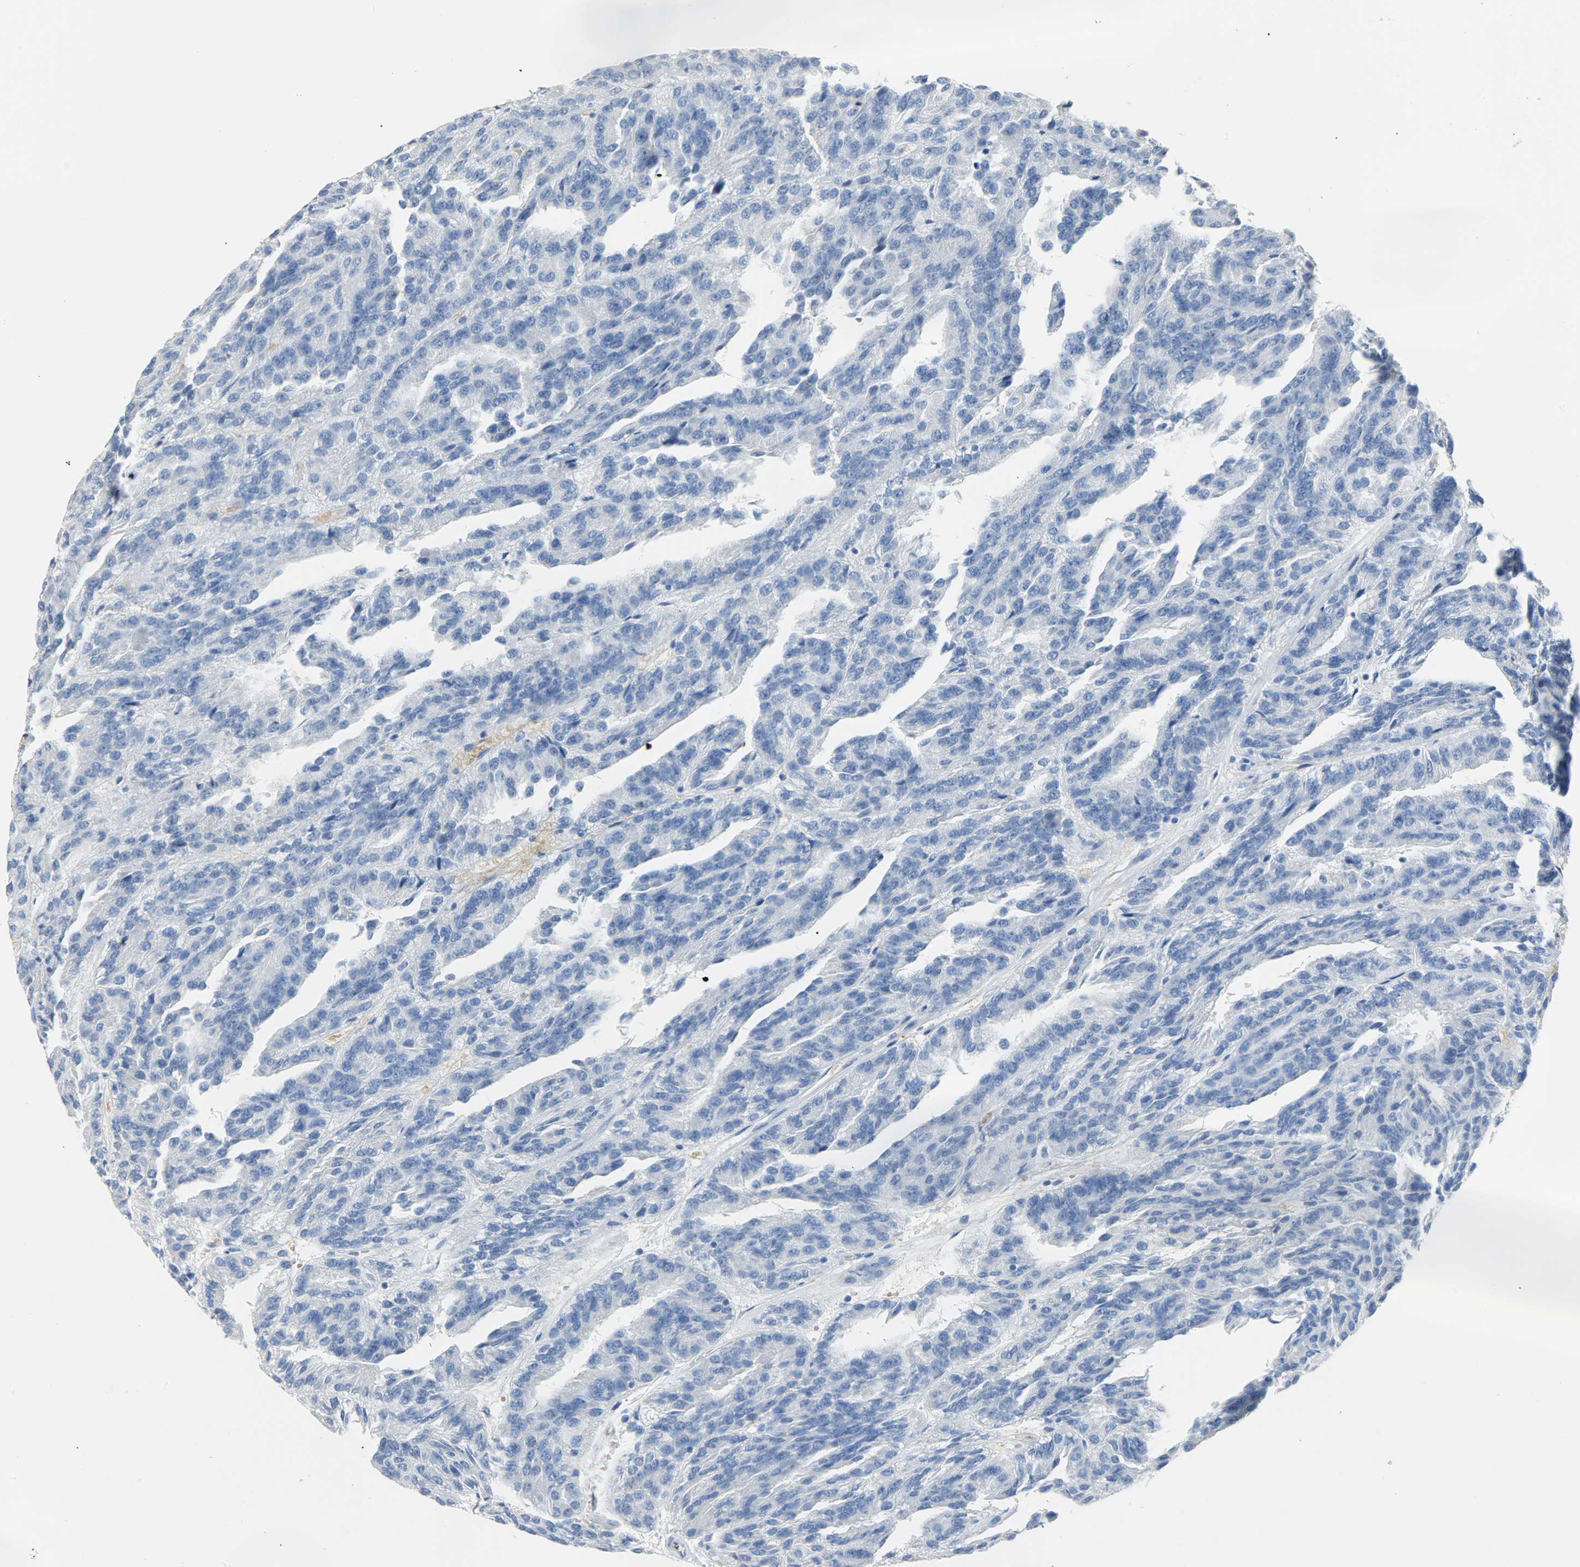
{"staining": {"intensity": "negative", "quantity": "none", "location": "none"}, "tissue": "renal cancer", "cell_type": "Tumor cells", "image_type": "cancer", "snomed": [{"axis": "morphology", "description": "Adenocarcinoma, NOS"}, {"axis": "topography", "description": "Kidney"}], "caption": "Image shows no significant protein staining in tumor cells of renal cancer. (Immunohistochemistry (ihc), brightfield microscopy, high magnification).", "gene": "CA3", "patient": {"sex": "male", "age": 46}}